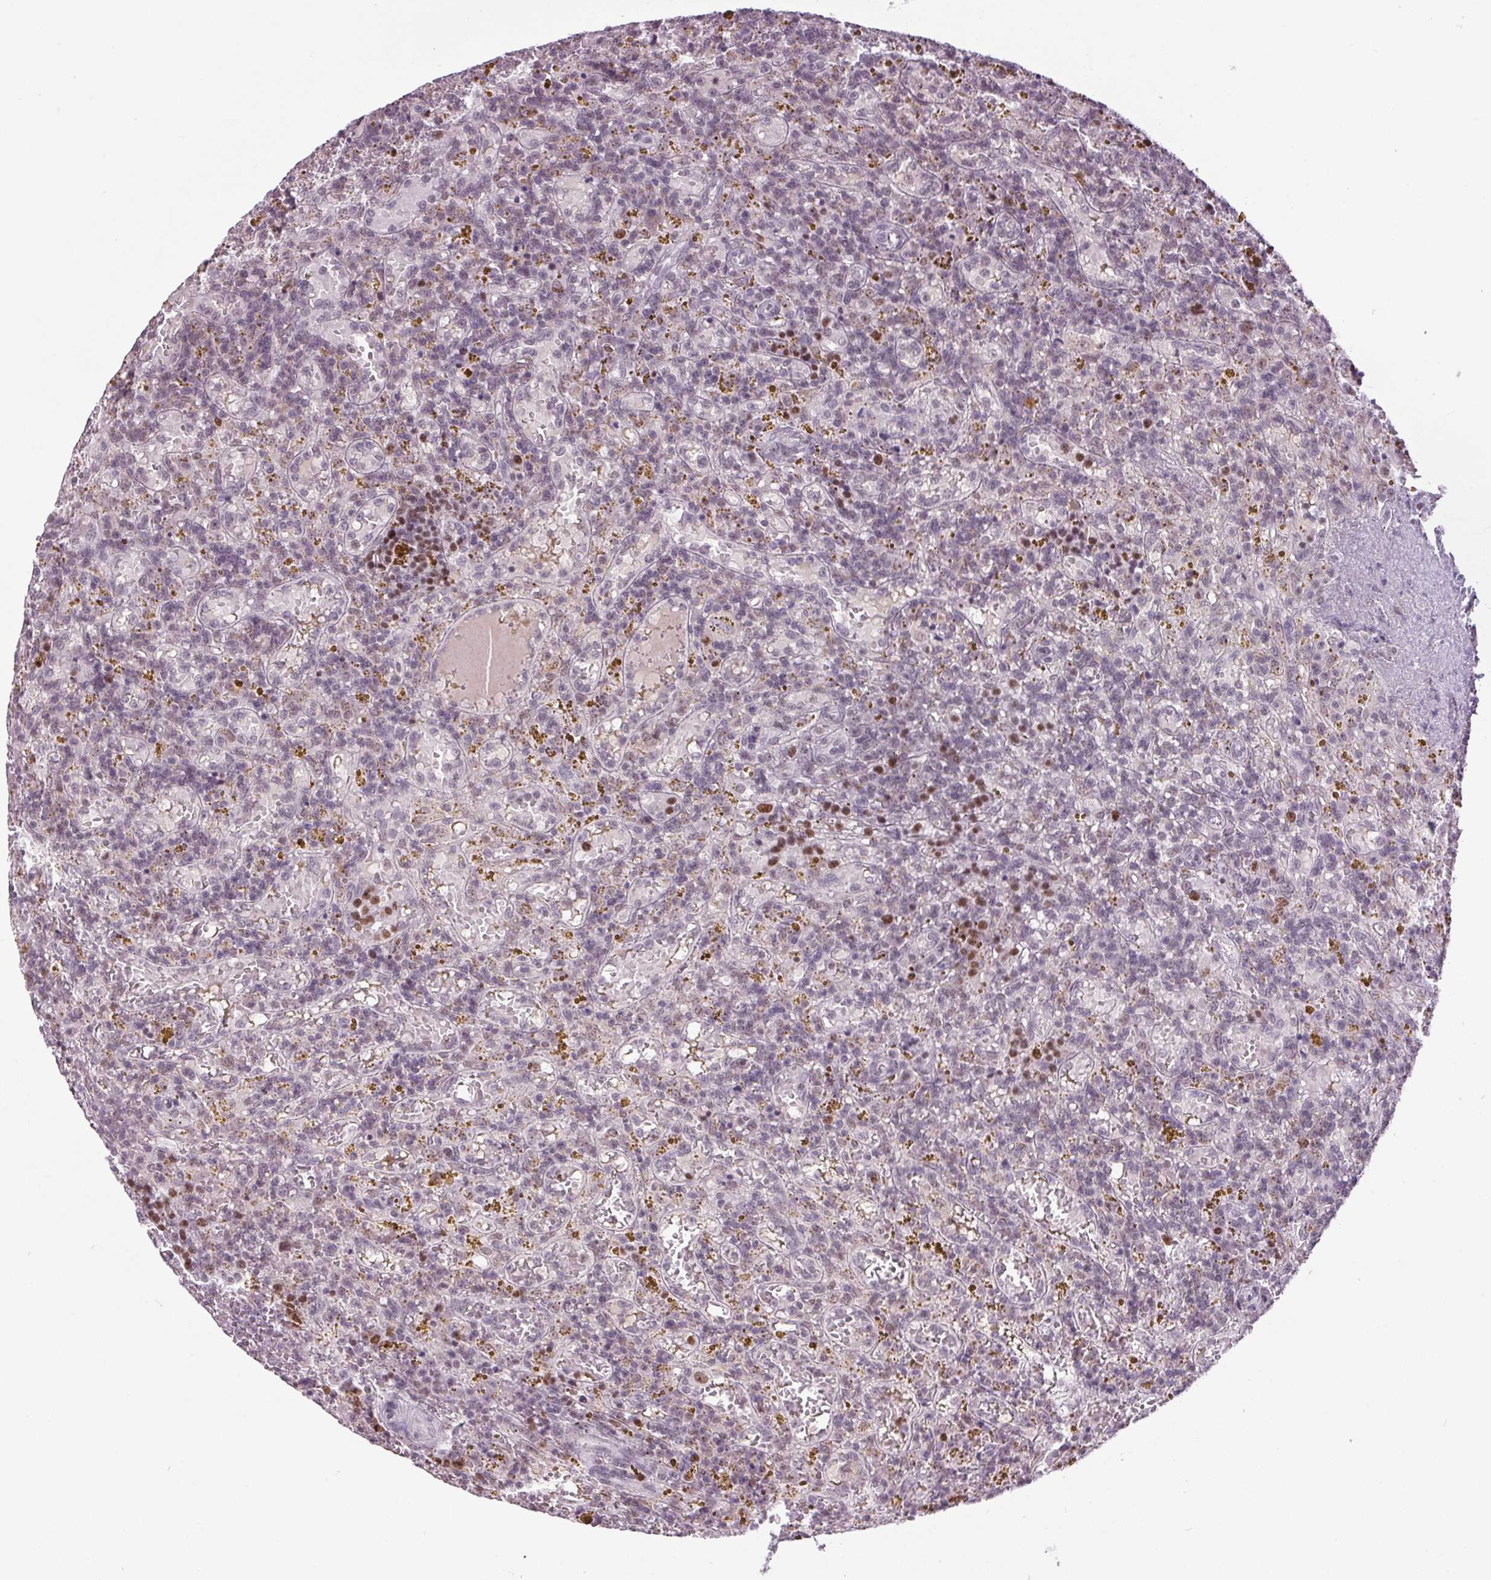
{"staining": {"intensity": "moderate", "quantity": "<25%", "location": "nuclear"}, "tissue": "lymphoma", "cell_type": "Tumor cells", "image_type": "cancer", "snomed": [{"axis": "morphology", "description": "Malignant lymphoma, non-Hodgkin's type, Low grade"}, {"axis": "topography", "description": "Spleen"}], "caption": "About <25% of tumor cells in lymphoma reveal moderate nuclear protein positivity as visualized by brown immunohistochemical staining.", "gene": "SMIM6", "patient": {"sex": "female", "age": 65}}